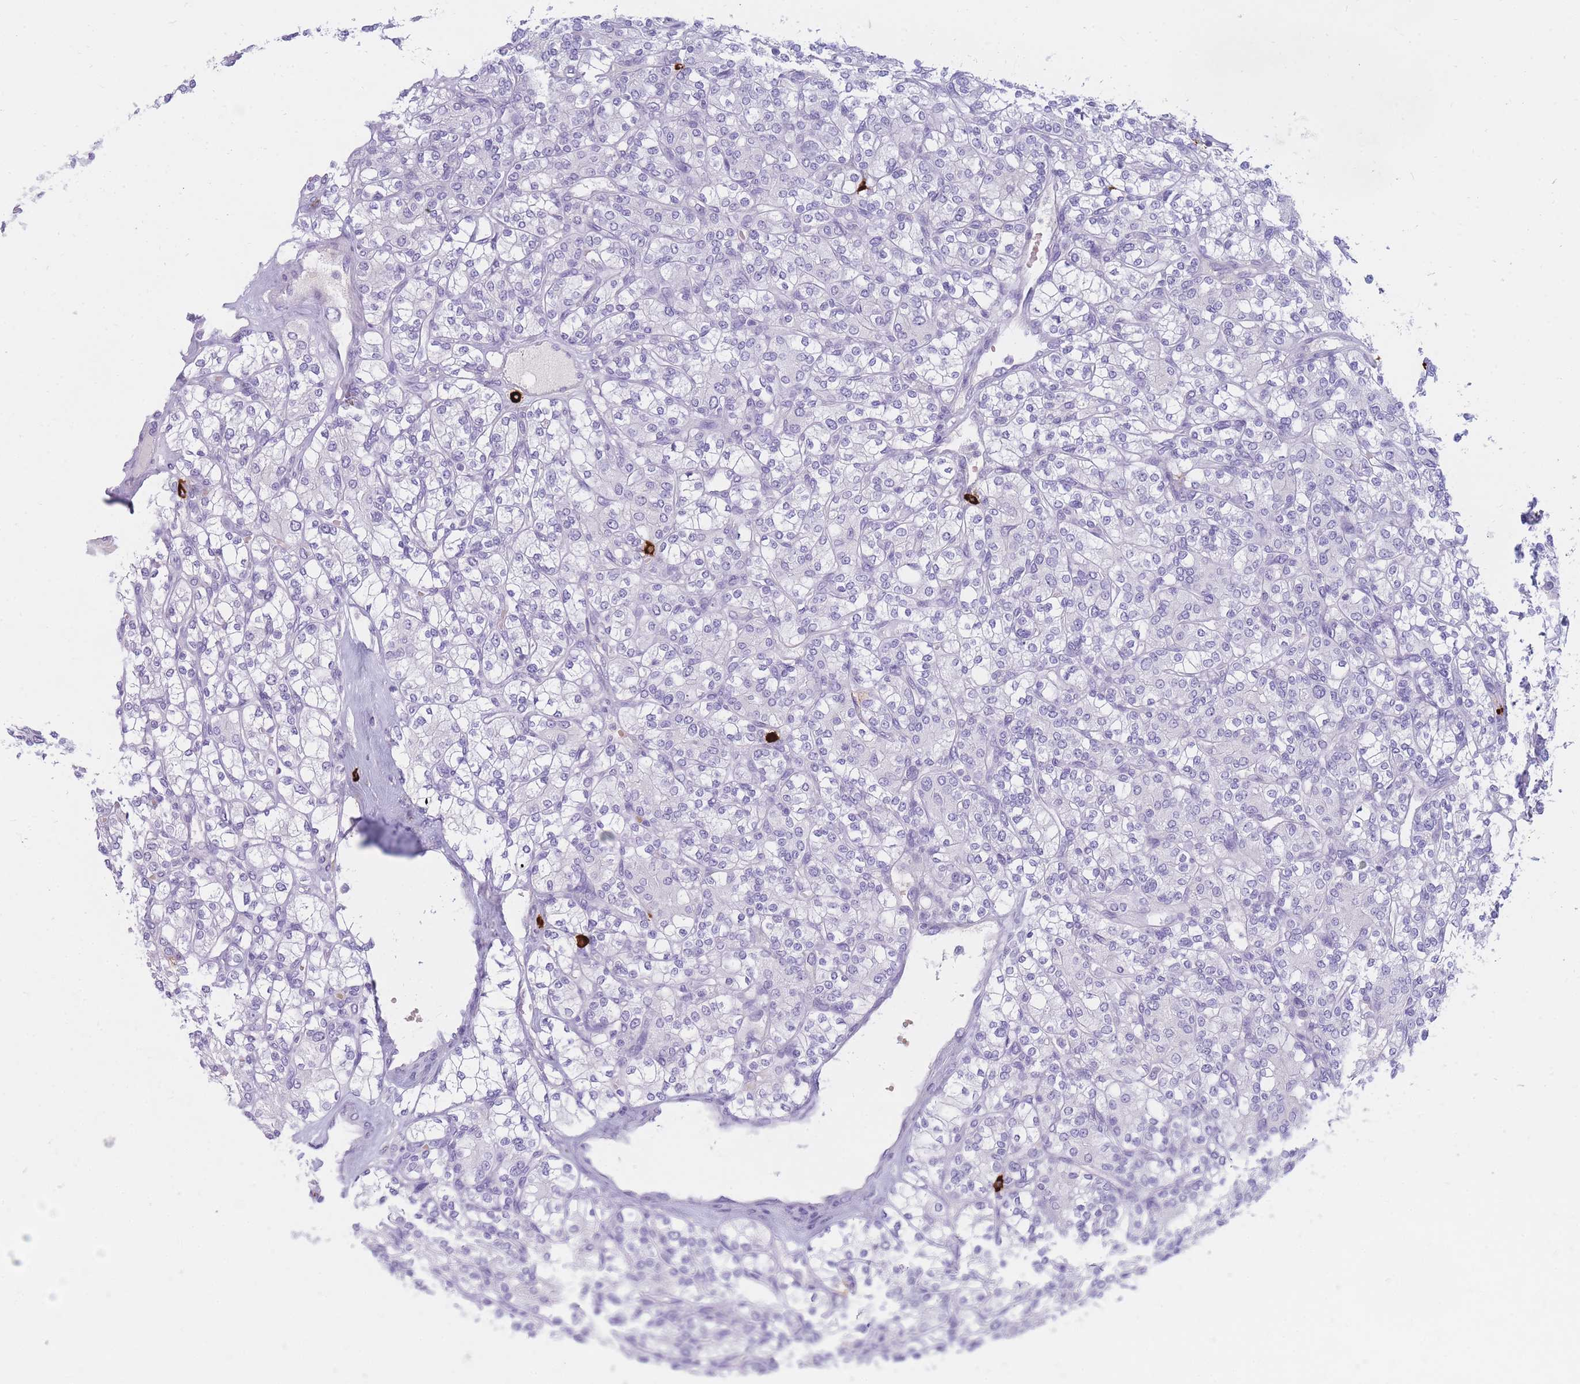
{"staining": {"intensity": "negative", "quantity": "none", "location": "none"}, "tissue": "renal cancer", "cell_type": "Tumor cells", "image_type": "cancer", "snomed": [{"axis": "morphology", "description": "Adenocarcinoma, NOS"}, {"axis": "topography", "description": "Kidney"}], "caption": "Image shows no significant protein positivity in tumor cells of renal cancer.", "gene": "TPSD1", "patient": {"sex": "male", "age": 77}}